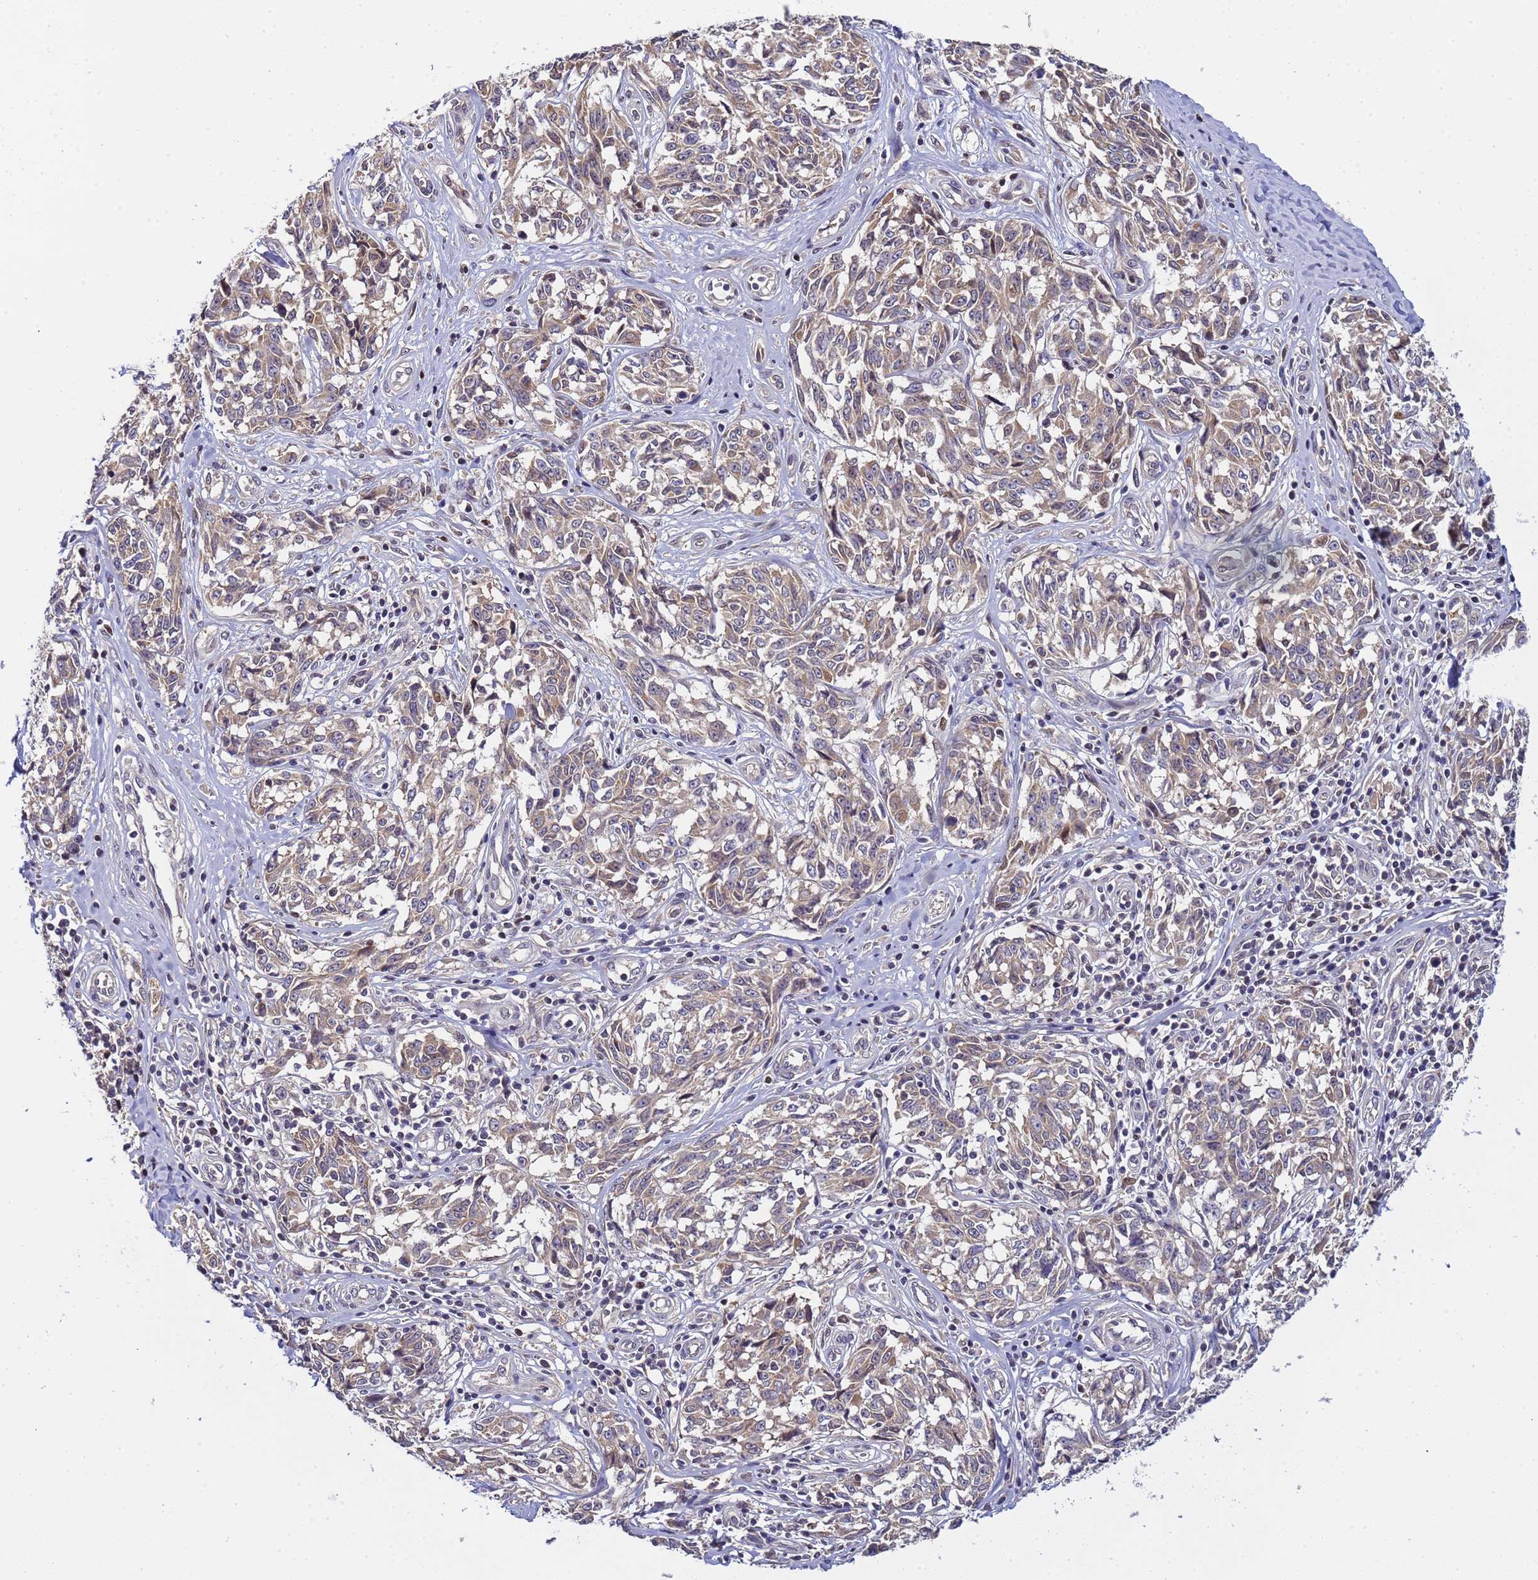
{"staining": {"intensity": "weak", "quantity": "<25%", "location": "cytoplasmic/membranous"}, "tissue": "melanoma", "cell_type": "Tumor cells", "image_type": "cancer", "snomed": [{"axis": "morphology", "description": "Normal tissue, NOS"}, {"axis": "morphology", "description": "Malignant melanoma, NOS"}, {"axis": "topography", "description": "Skin"}], "caption": "IHC histopathology image of neoplastic tissue: malignant melanoma stained with DAB (3,3'-diaminobenzidine) reveals no significant protein positivity in tumor cells.", "gene": "ELMOD2", "patient": {"sex": "female", "age": 64}}